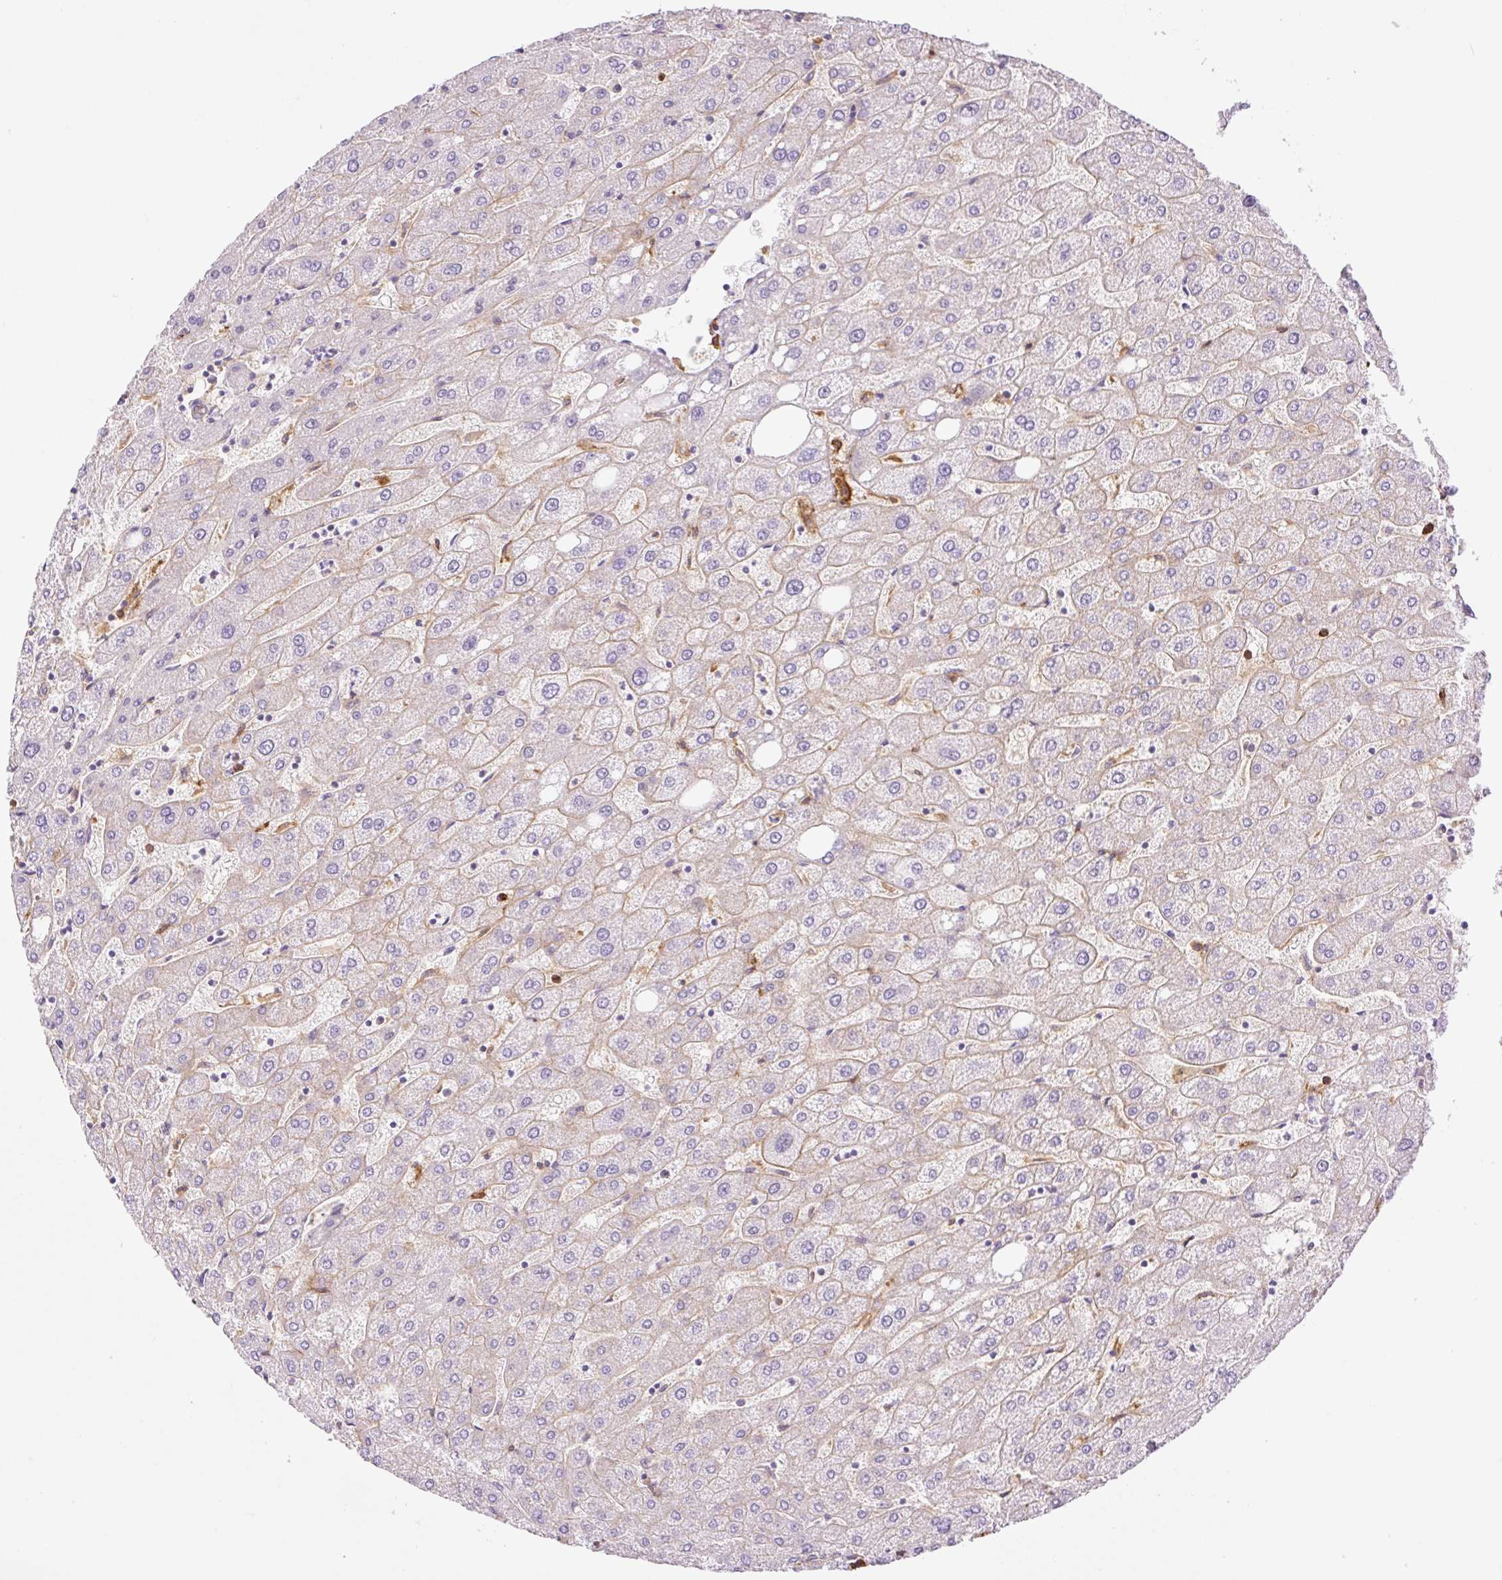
{"staining": {"intensity": "weak", "quantity": "25%-75%", "location": "cytoplasmic/membranous"}, "tissue": "liver", "cell_type": "Cholangiocytes", "image_type": "normal", "snomed": [{"axis": "morphology", "description": "Normal tissue, NOS"}, {"axis": "topography", "description": "Liver"}], "caption": "The micrograph shows immunohistochemical staining of unremarkable liver. There is weak cytoplasmic/membranous expression is seen in approximately 25%-75% of cholangiocytes.", "gene": "PALM3", "patient": {"sex": "male", "age": 67}}